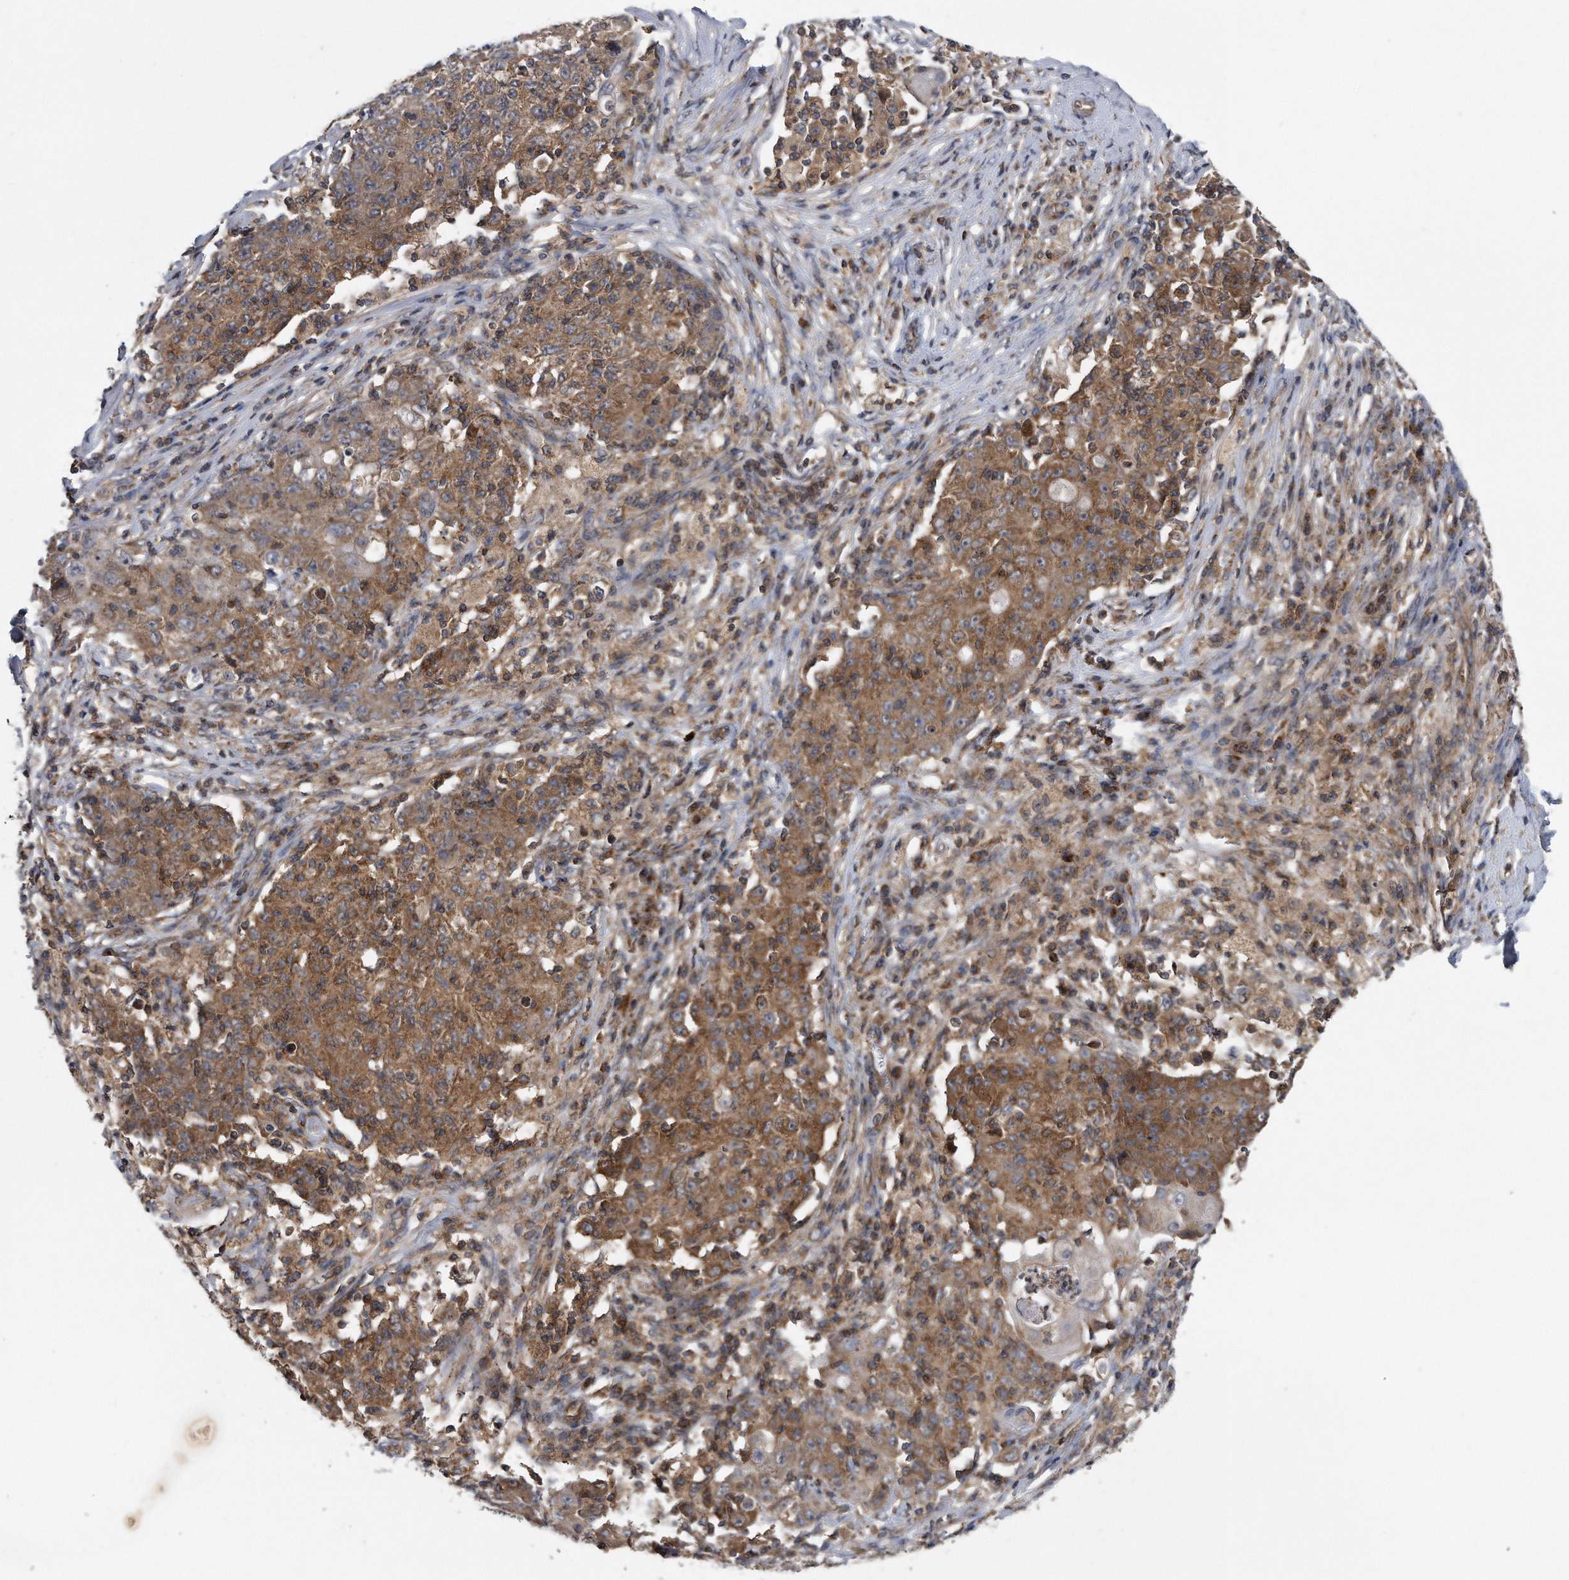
{"staining": {"intensity": "moderate", "quantity": ">75%", "location": "cytoplasmic/membranous"}, "tissue": "ovarian cancer", "cell_type": "Tumor cells", "image_type": "cancer", "snomed": [{"axis": "morphology", "description": "Carcinoma, endometroid"}, {"axis": "topography", "description": "Ovary"}], "caption": "Ovarian endometroid carcinoma was stained to show a protein in brown. There is medium levels of moderate cytoplasmic/membranous staining in about >75% of tumor cells.", "gene": "ALPK2", "patient": {"sex": "female", "age": 42}}